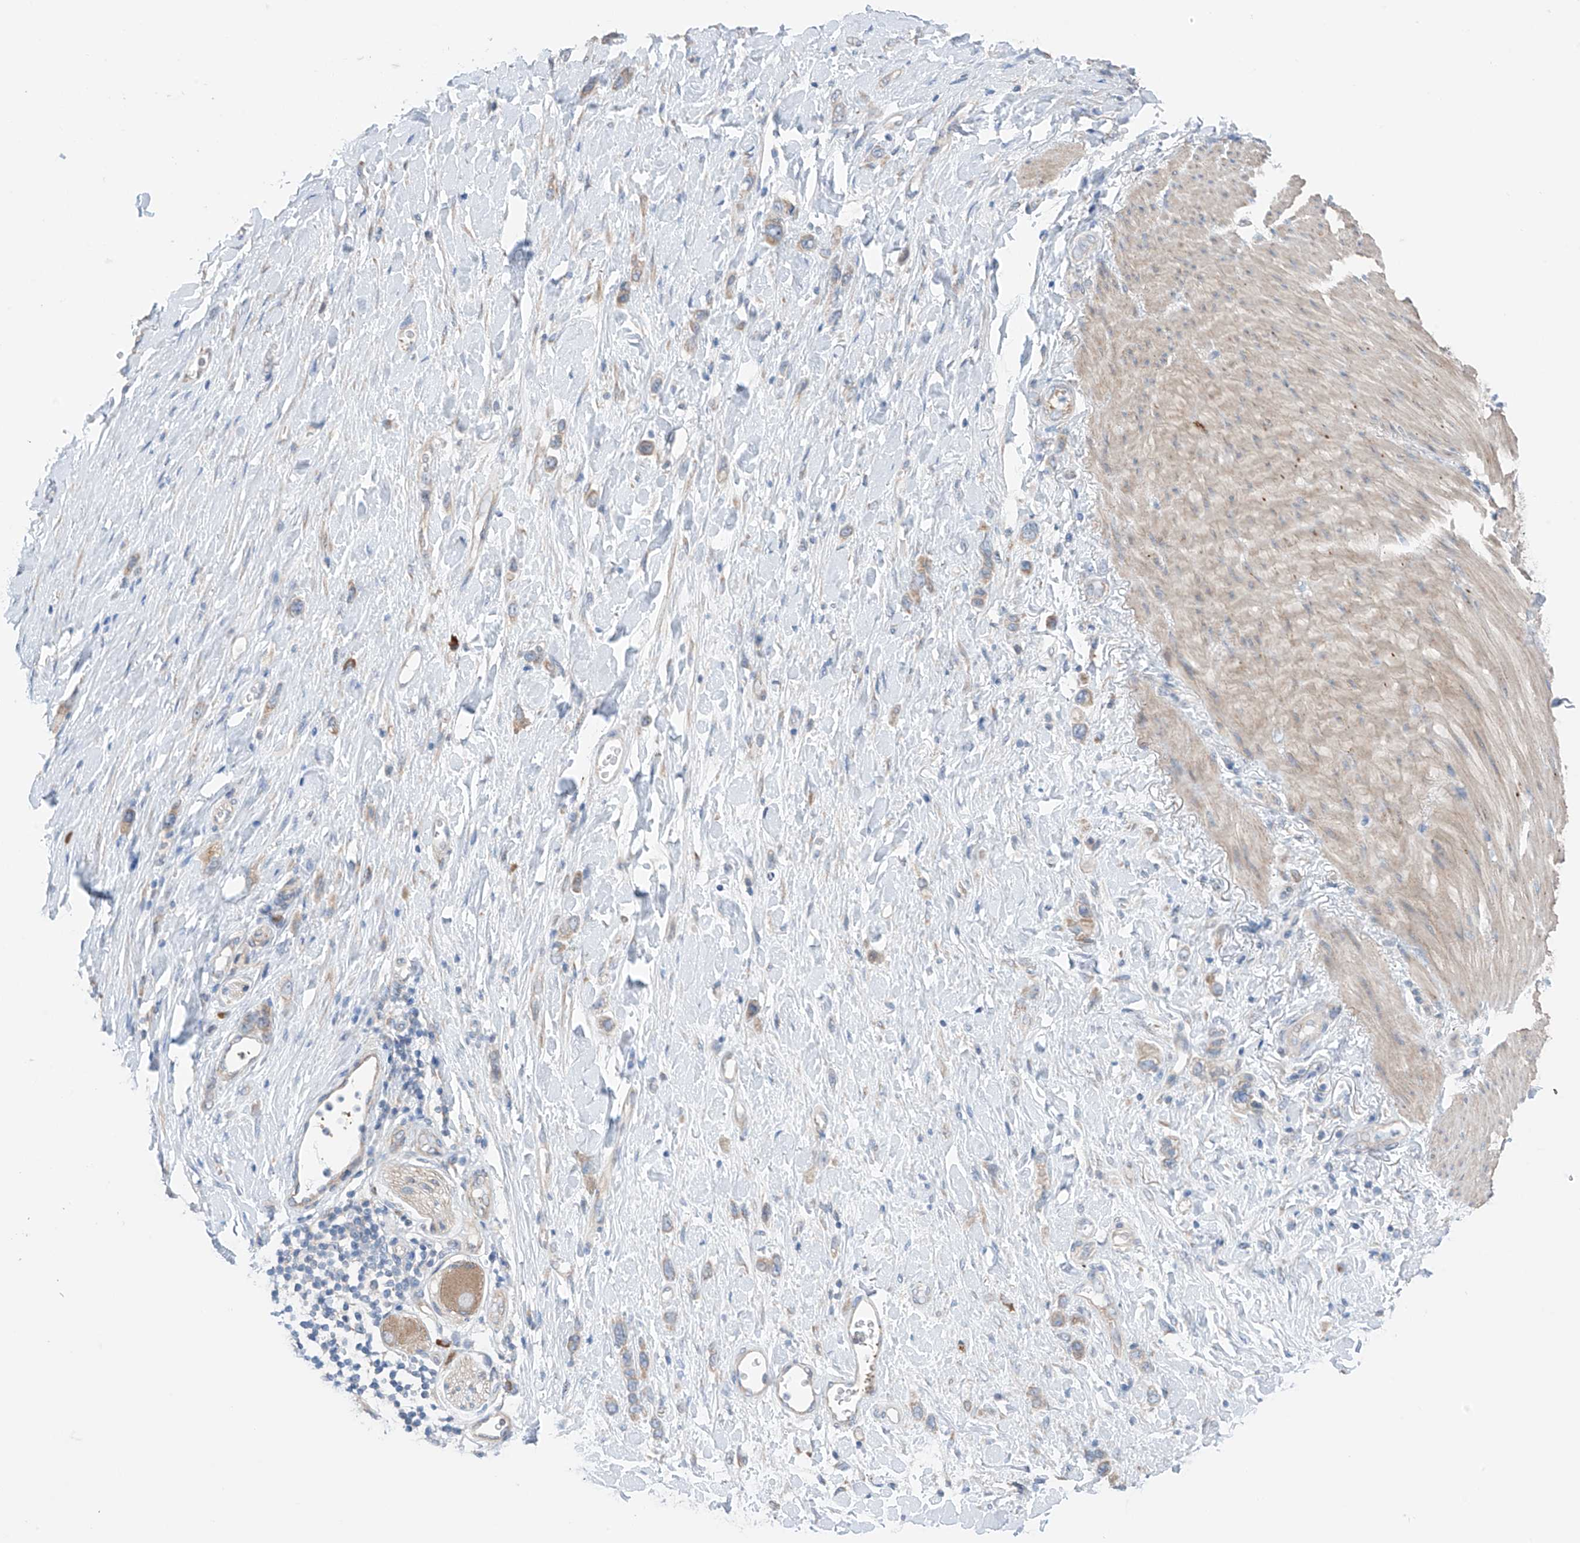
{"staining": {"intensity": "weak", "quantity": "<25%", "location": "cytoplasmic/membranous"}, "tissue": "stomach cancer", "cell_type": "Tumor cells", "image_type": "cancer", "snomed": [{"axis": "morphology", "description": "Adenocarcinoma, NOS"}, {"axis": "topography", "description": "Stomach"}], "caption": "Immunohistochemical staining of human stomach cancer exhibits no significant expression in tumor cells.", "gene": "REC8", "patient": {"sex": "female", "age": 65}}